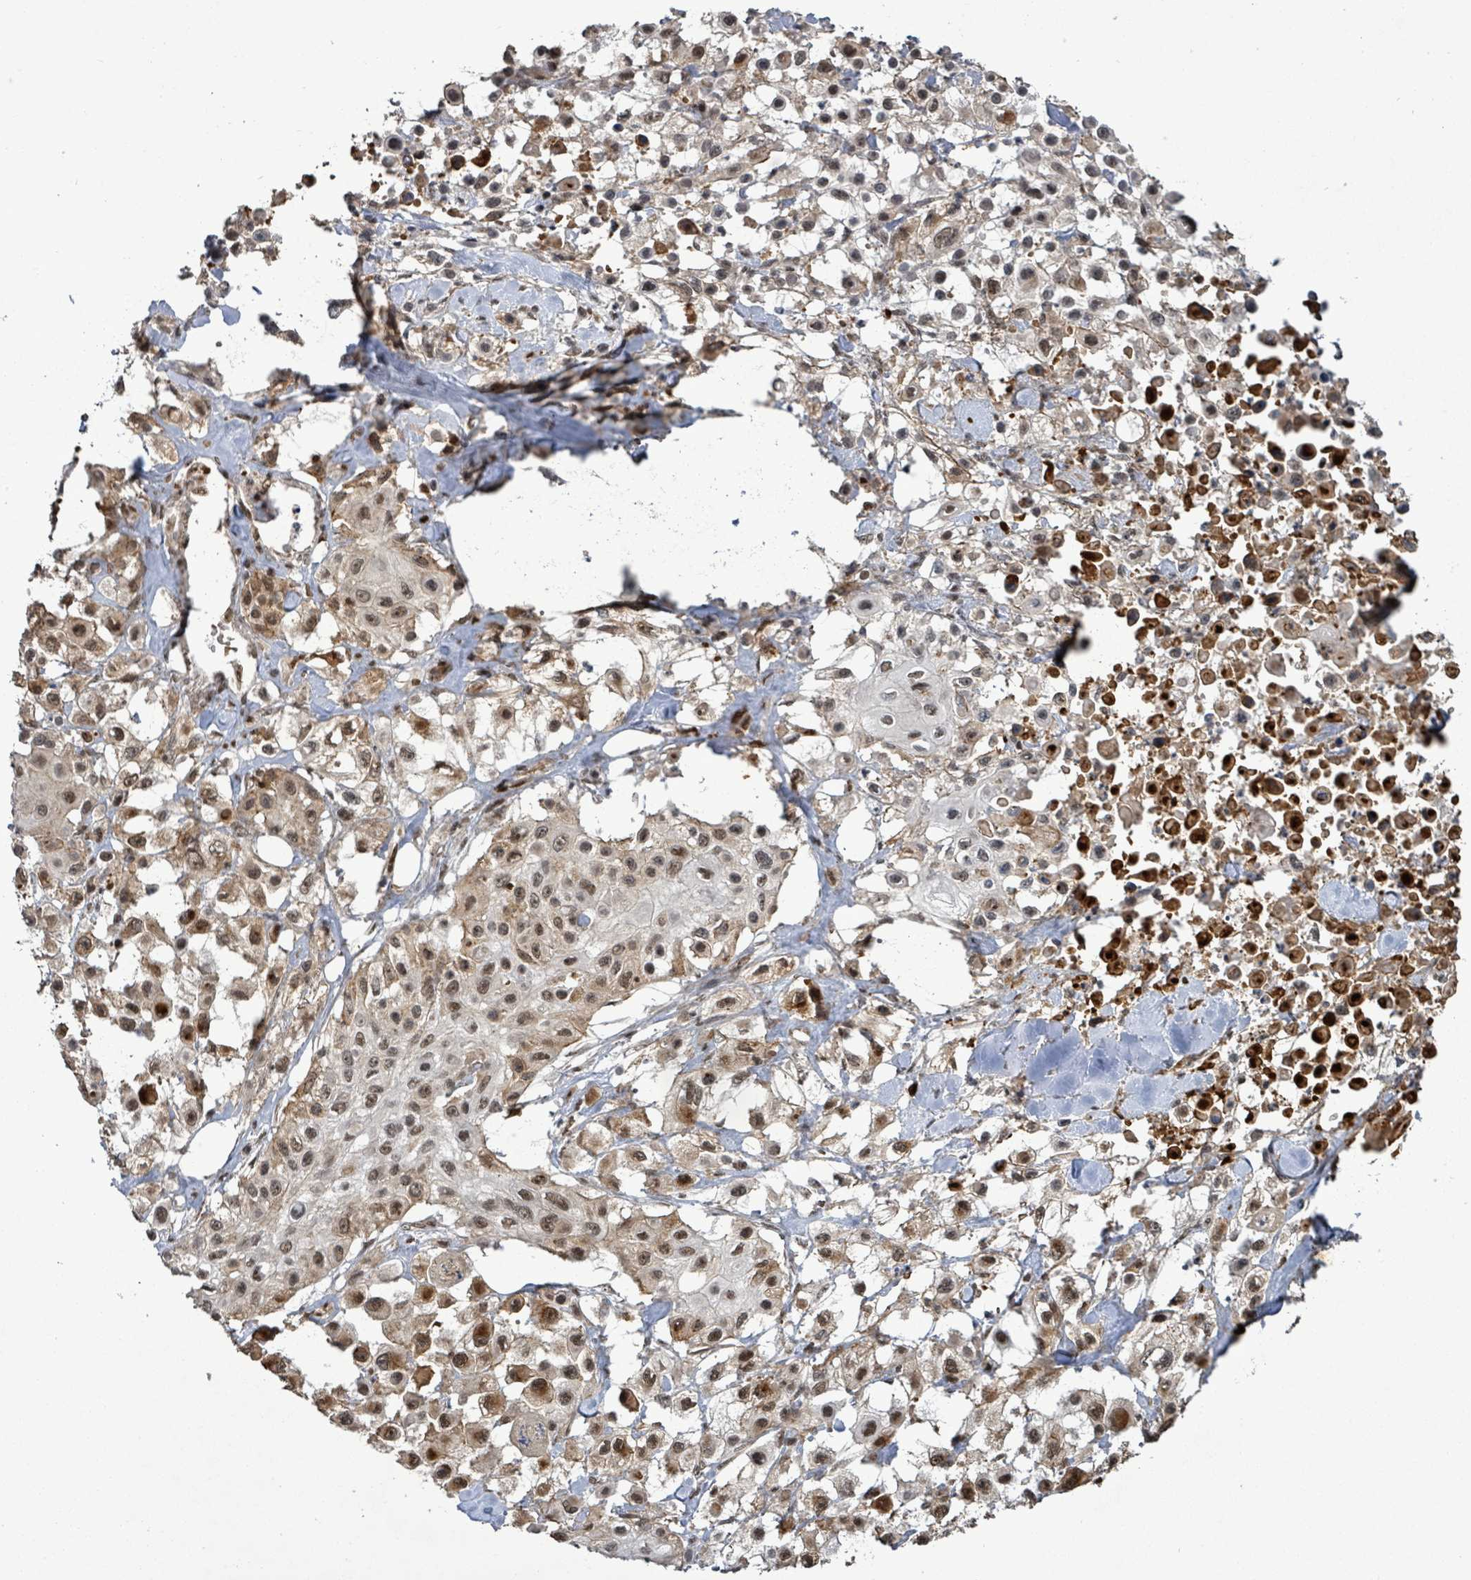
{"staining": {"intensity": "moderate", "quantity": "25%-75%", "location": "nuclear"}, "tissue": "skin cancer", "cell_type": "Tumor cells", "image_type": "cancer", "snomed": [{"axis": "morphology", "description": "Squamous cell carcinoma, NOS"}, {"axis": "topography", "description": "Skin"}], "caption": "Skin cancer was stained to show a protein in brown. There is medium levels of moderate nuclear positivity in approximately 25%-75% of tumor cells. (Stains: DAB in brown, nuclei in blue, Microscopy: brightfield microscopy at high magnification).", "gene": "PATZ1", "patient": {"sex": "male", "age": 63}}